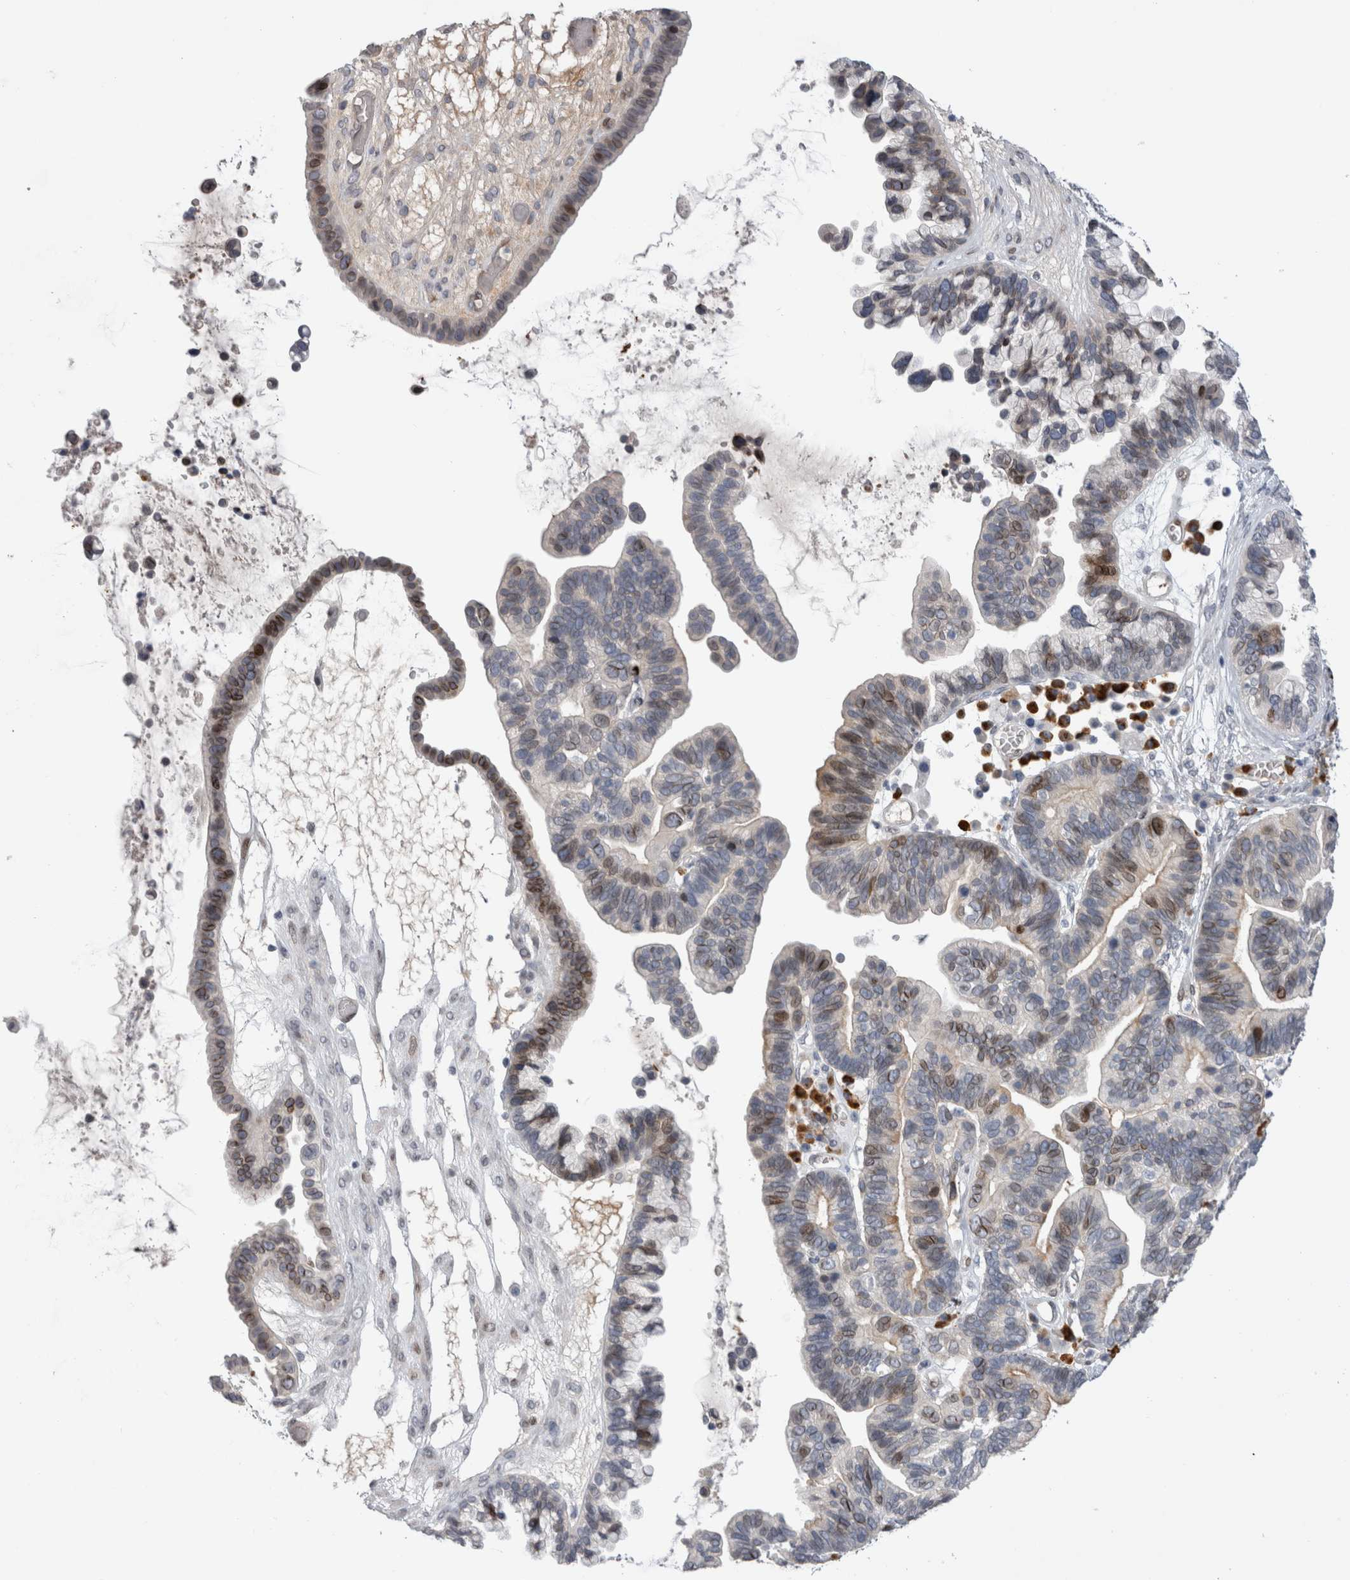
{"staining": {"intensity": "moderate", "quantity": "25%-75%", "location": "cytoplasmic/membranous,nuclear"}, "tissue": "ovarian cancer", "cell_type": "Tumor cells", "image_type": "cancer", "snomed": [{"axis": "morphology", "description": "Cystadenocarcinoma, serous, NOS"}, {"axis": "topography", "description": "Ovary"}], "caption": "IHC of ovarian cancer (serous cystadenocarcinoma) demonstrates medium levels of moderate cytoplasmic/membranous and nuclear staining in about 25%-75% of tumor cells.", "gene": "DMTN", "patient": {"sex": "female", "age": 56}}